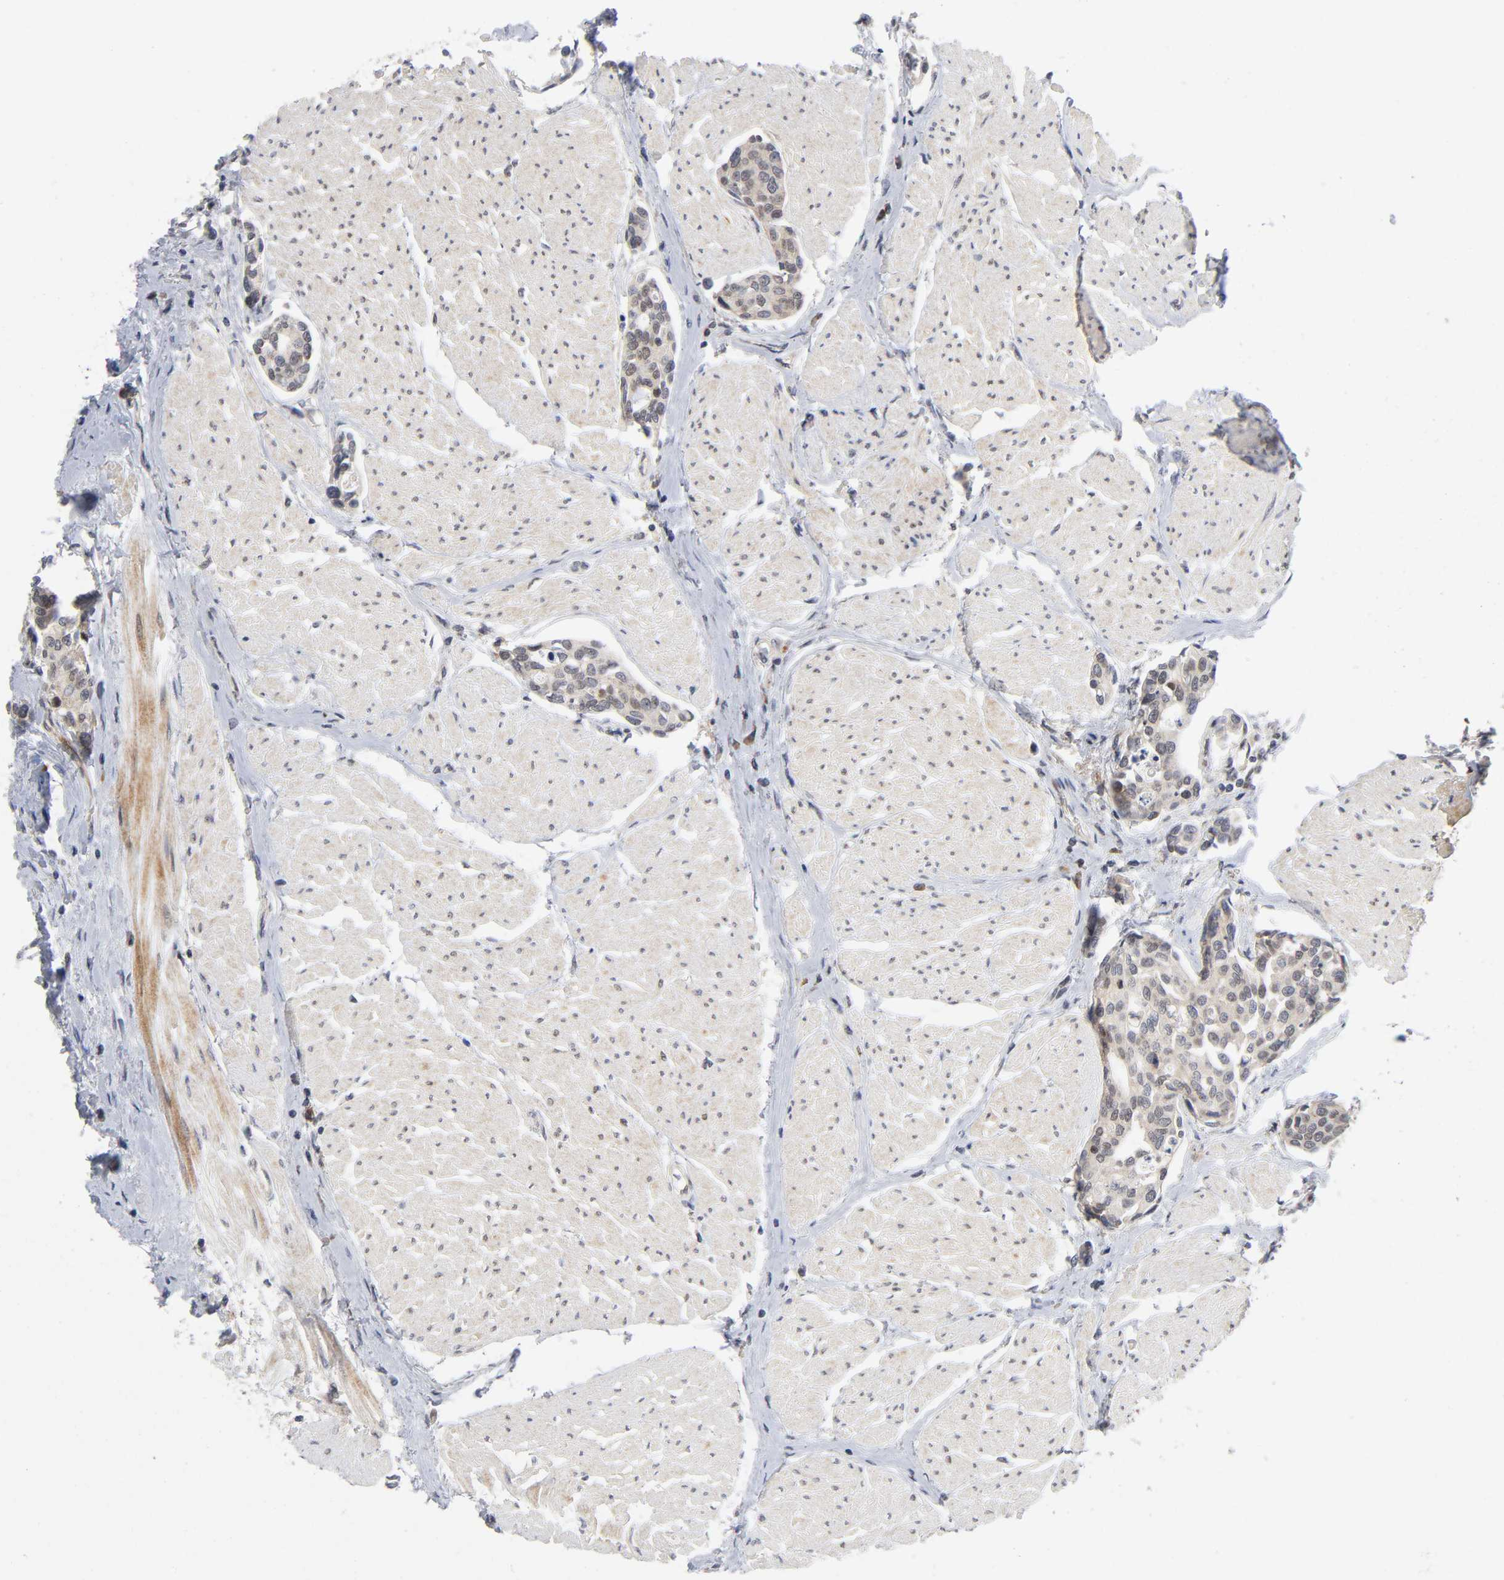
{"staining": {"intensity": "weak", "quantity": ">75%", "location": "cytoplasmic/membranous"}, "tissue": "urothelial cancer", "cell_type": "Tumor cells", "image_type": "cancer", "snomed": [{"axis": "morphology", "description": "Urothelial carcinoma, High grade"}, {"axis": "topography", "description": "Urinary bladder"}], "caption": "A brown stain highlights weak cytoplasmic/membranous expression of a protein in human urothelial cancer tumor cells.", "gene": "EIF5", "patient": {"sex": "male", "age": 78}}